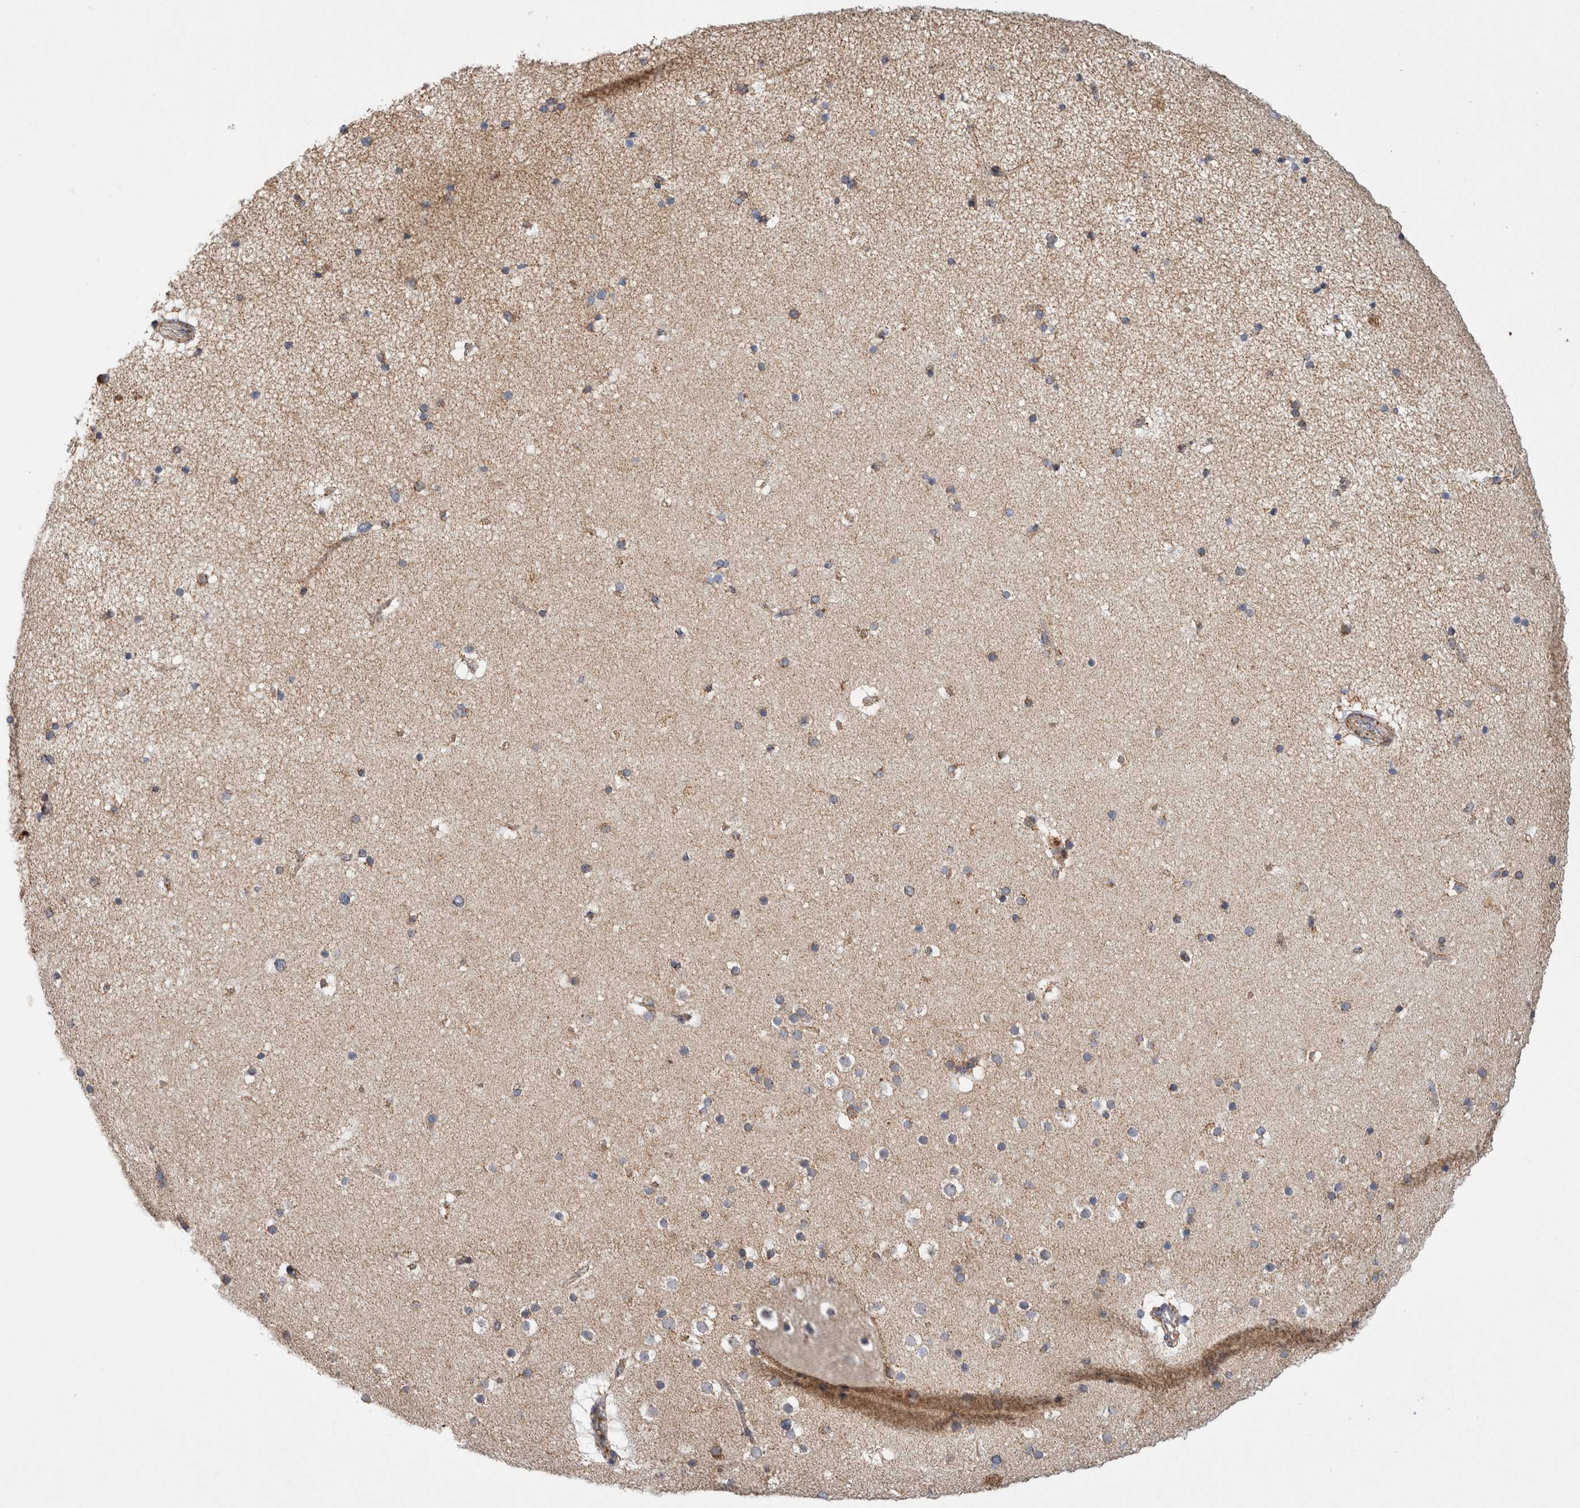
{"staining": {"intensity": "moderate", "quantity": "25%-75%", "location": "cytoplasmic/membranous"}, "tissue": "cerebral cortex", "cell_type": "Endothelial cells", "image_type": "normal", "snomed": [{"axis": "morphology", "description": "Normal tissue, NOS"}, {"axis": "topography", "description": "Cerebral cortex"}], "caption": "A medium amount of moderate cytoplasmic/membranous staining is identified in about 25%-75% of endothelial cells in normal cerebral cortex.", "gene": "IARS2", "patient": {"sex": "male", "age": 57}}